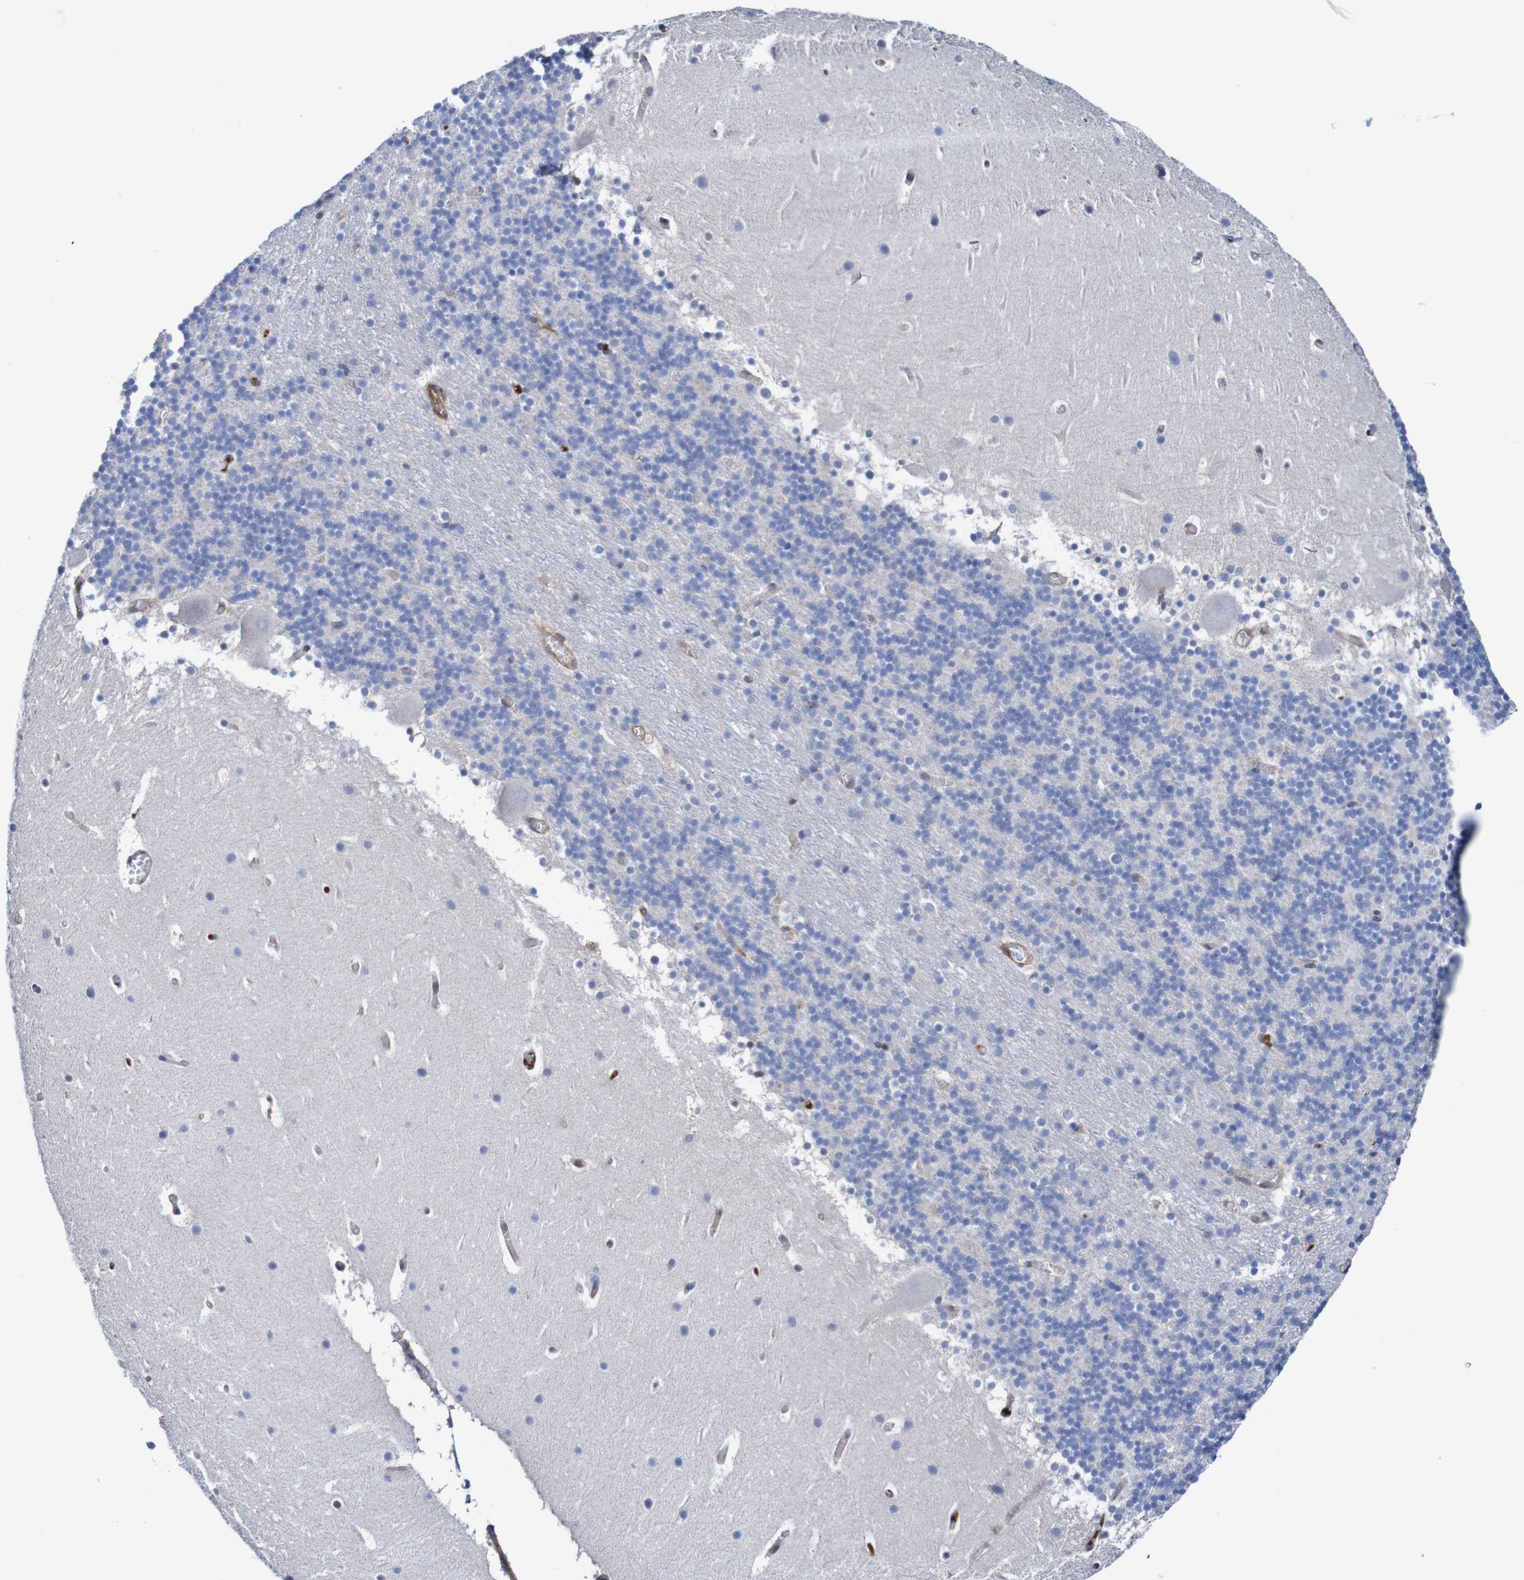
{"staining": {"intensity": "negative", "quantity": "none", "location": "none"}, "tissue": "cerebellum", "cell_type": "Cells in granular layer", "image_type": "normal", "snomed": [{"axis": "morphology", "description": "Normal tissue, NOS"}, {"axis": "topography", "description": "Cerebellum"}], "caption": "This is an IHC photomicrograph of unremarkable human cerebellum. There is no positivity in cells in granular layer.", "gene": "RIGI", "patient": {"sex": "male", "age": 45}}